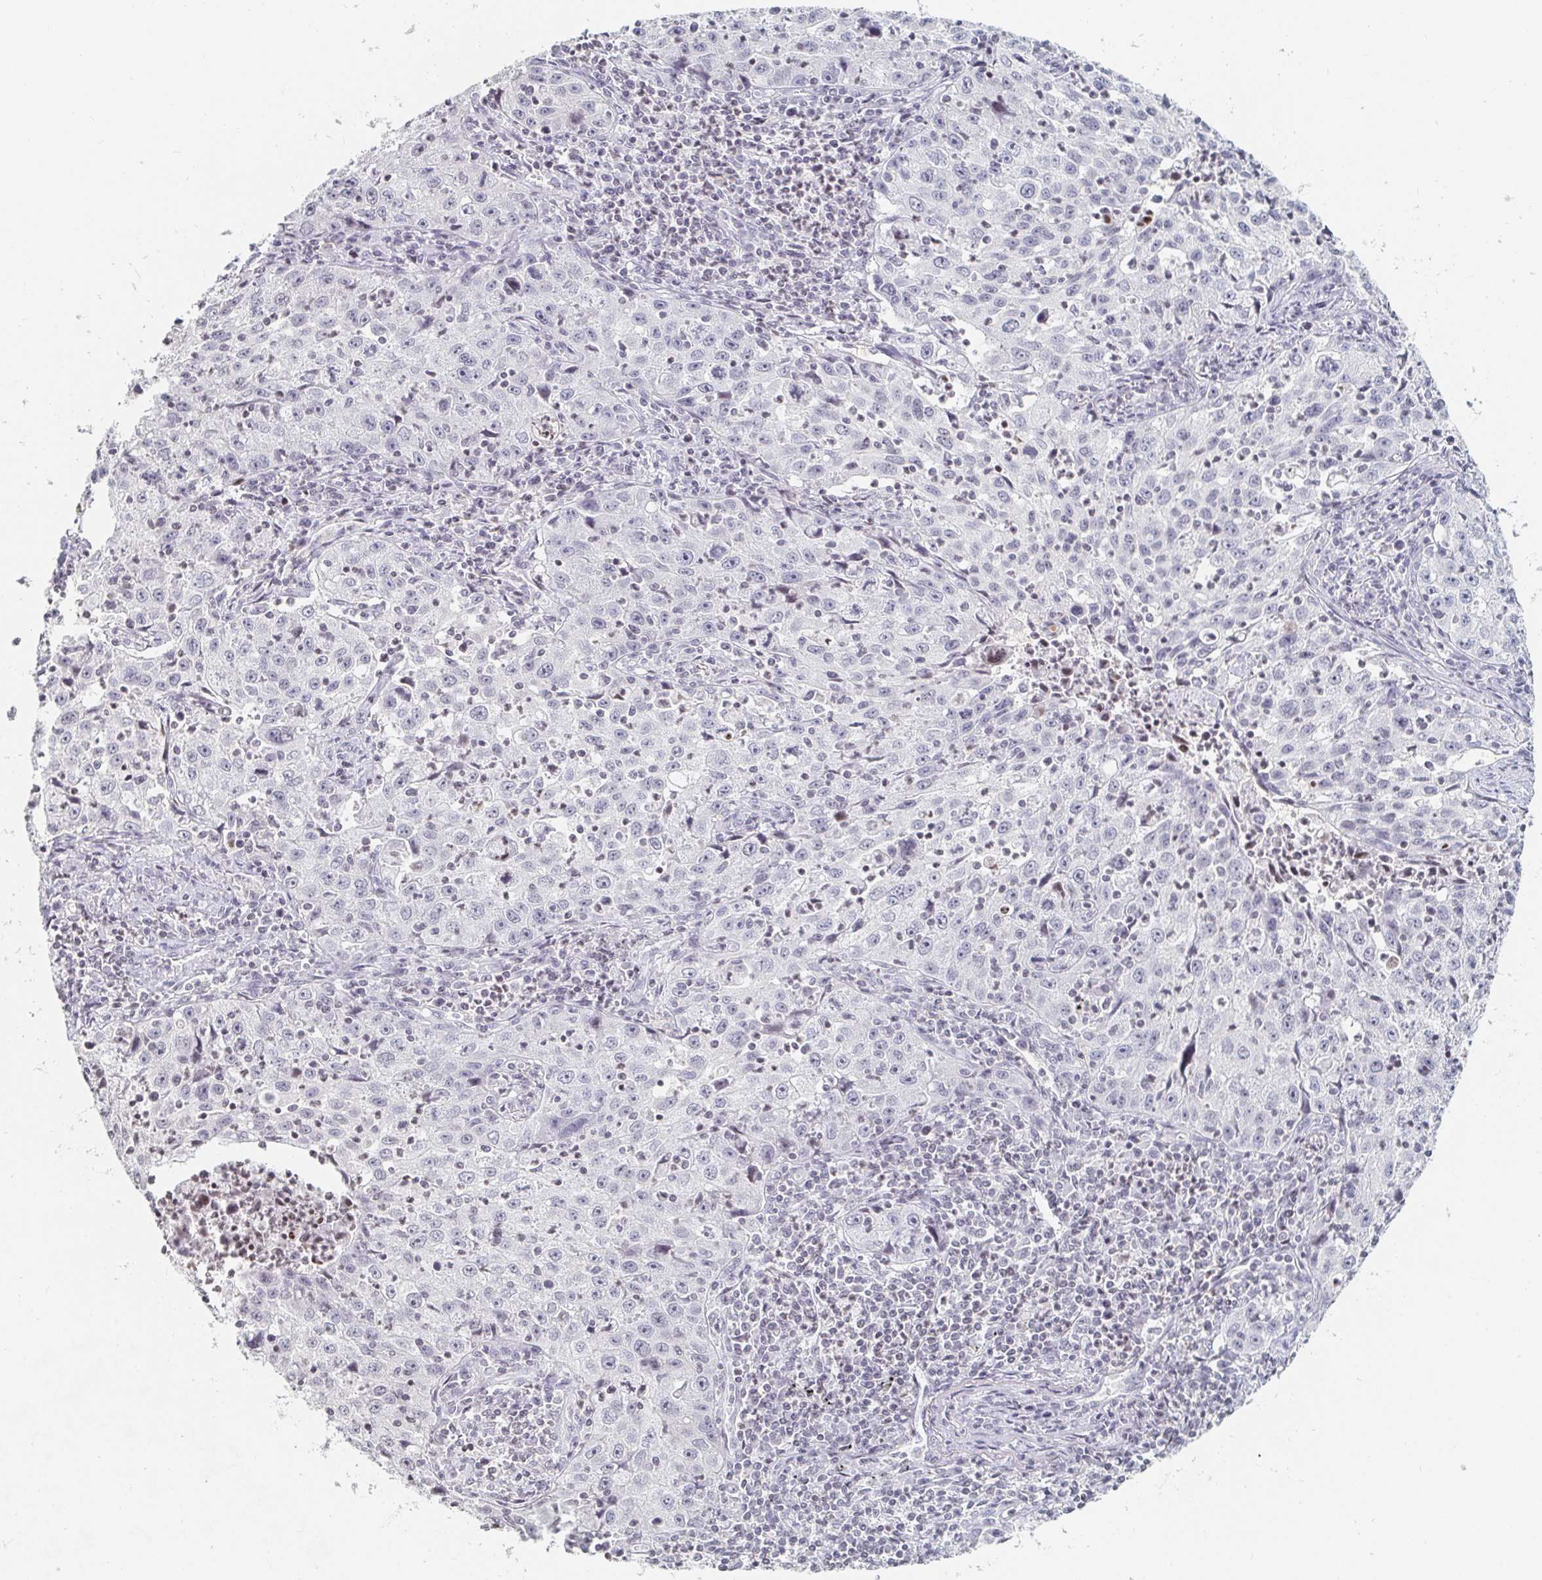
{"staining": {"intensity": "negative", "quantity": "none", "location": "none"}, "tissue": "lung cancer", "cell_type": "Tumor cells", "image_type": "cancer", "snomed": [{"axis": "morphology", "description": "Squamous cell carcinoma, NOS"}, {"axis": "topography", "description": "Lung"}], "caption": "IHC micrograph of human lung cancer (squamous cell carcinoma) stained for a protein (brown), which reveals no staining in tumor cells.", "gene": "NME9", "patient": {"sex": "male", "age": 71}}